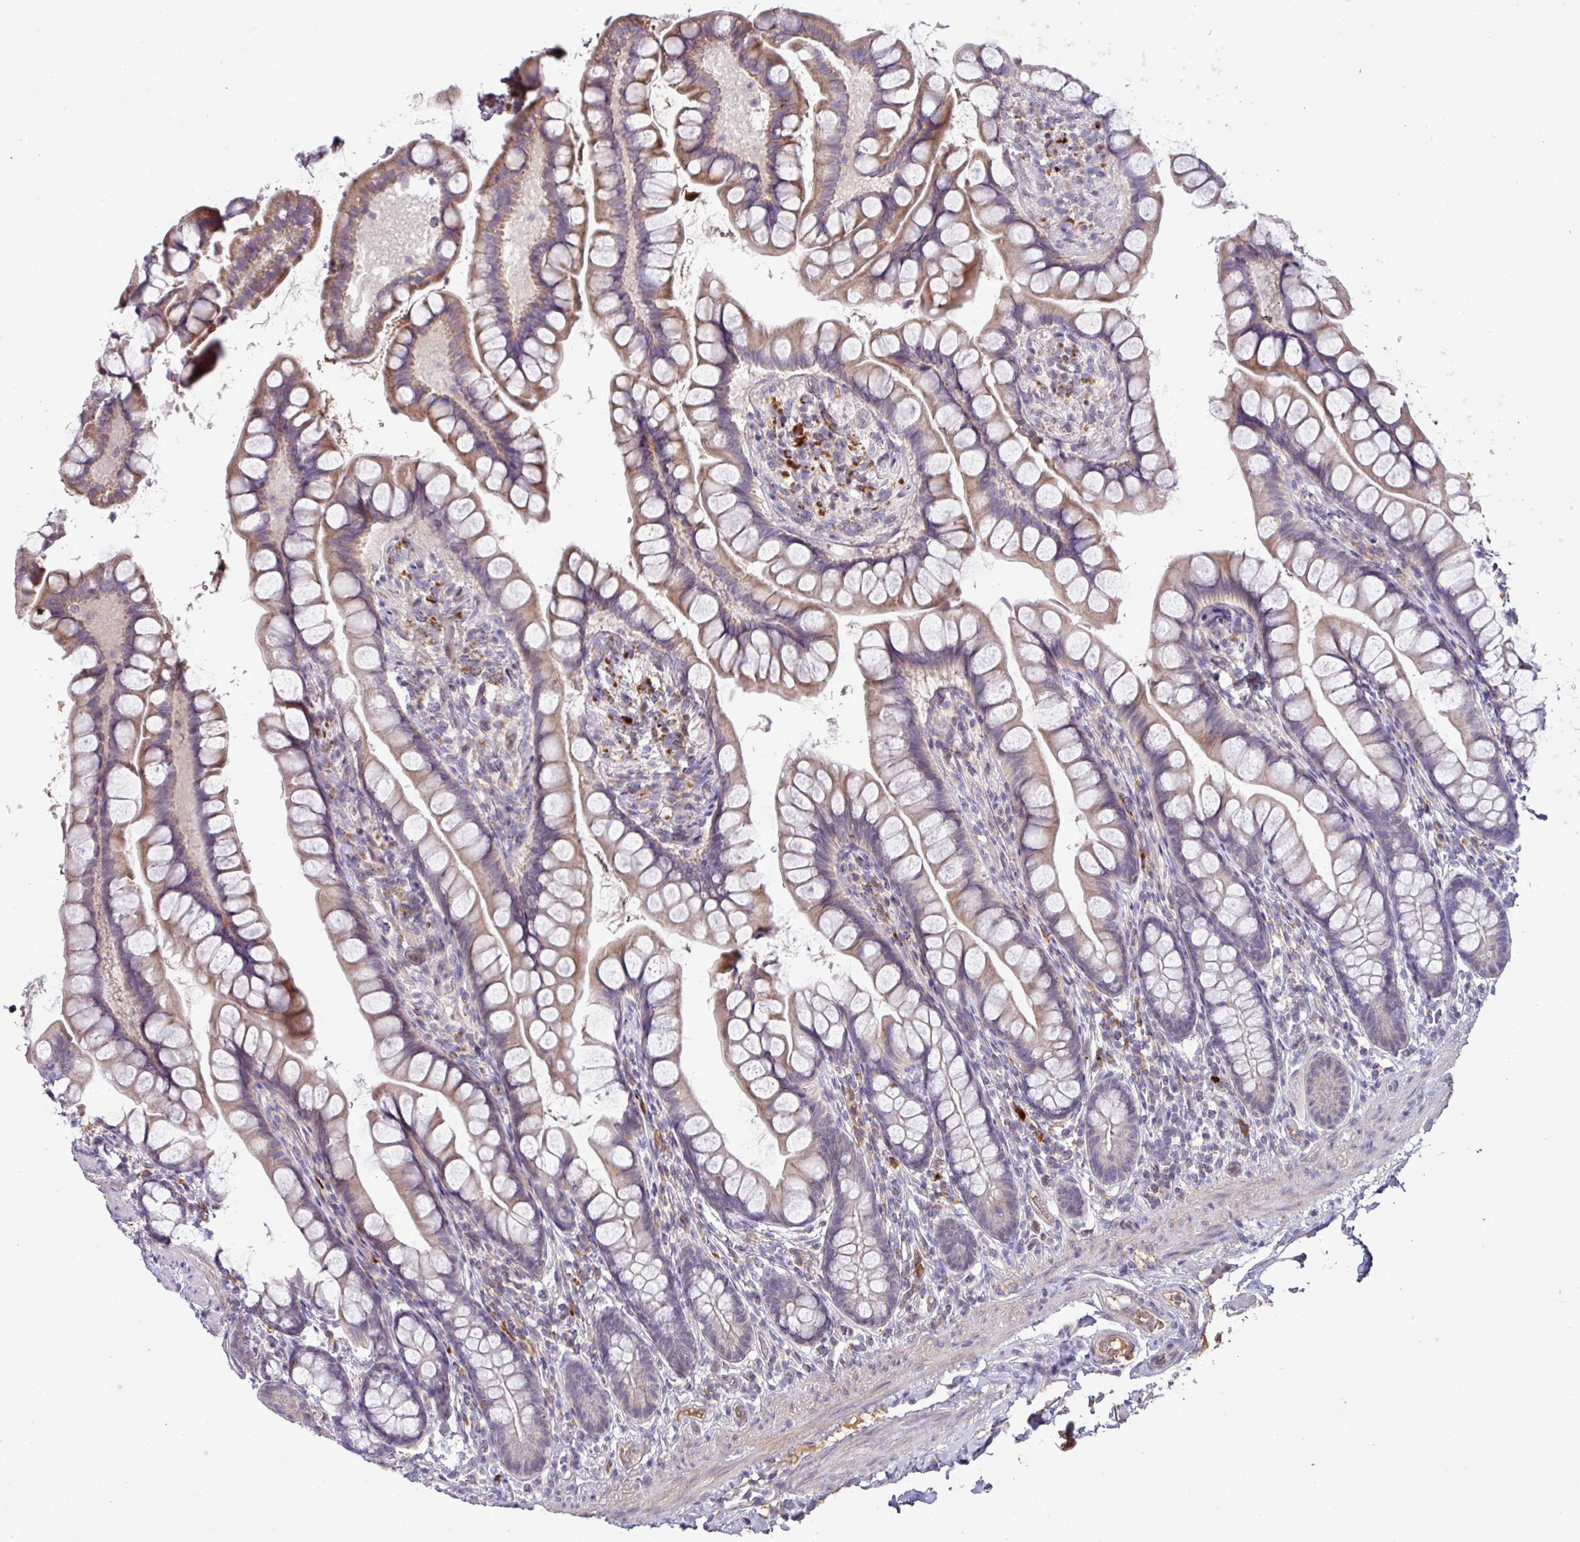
{"staining": {"intensity": "weak", "quantity": ">75%", "location": "cytoplasmic/membranous"}, "tissue": "small intestine", "cell_type": "Glandular cells", "image_type": "normal", "snomed": [{"axis": "morphology", "description": "Normal tissue, NOS"}, {"axis": "topography", "description": "Small intestine"}], "caption": "High-magnification brightfield microscopy of normal small intestine stained with DAB (3,3'-diaminobenzidine) (brown) and counterstained with hematoxylin (blue). glandular cells exhibit weak cytoplasmic/membranous expression is present in about>75% of cells. The protein of interest is shown in brown color, while the nuclei are stained blue.", "gene": "SLAMF6", "patient": {"sex": "male", "age": 70}}